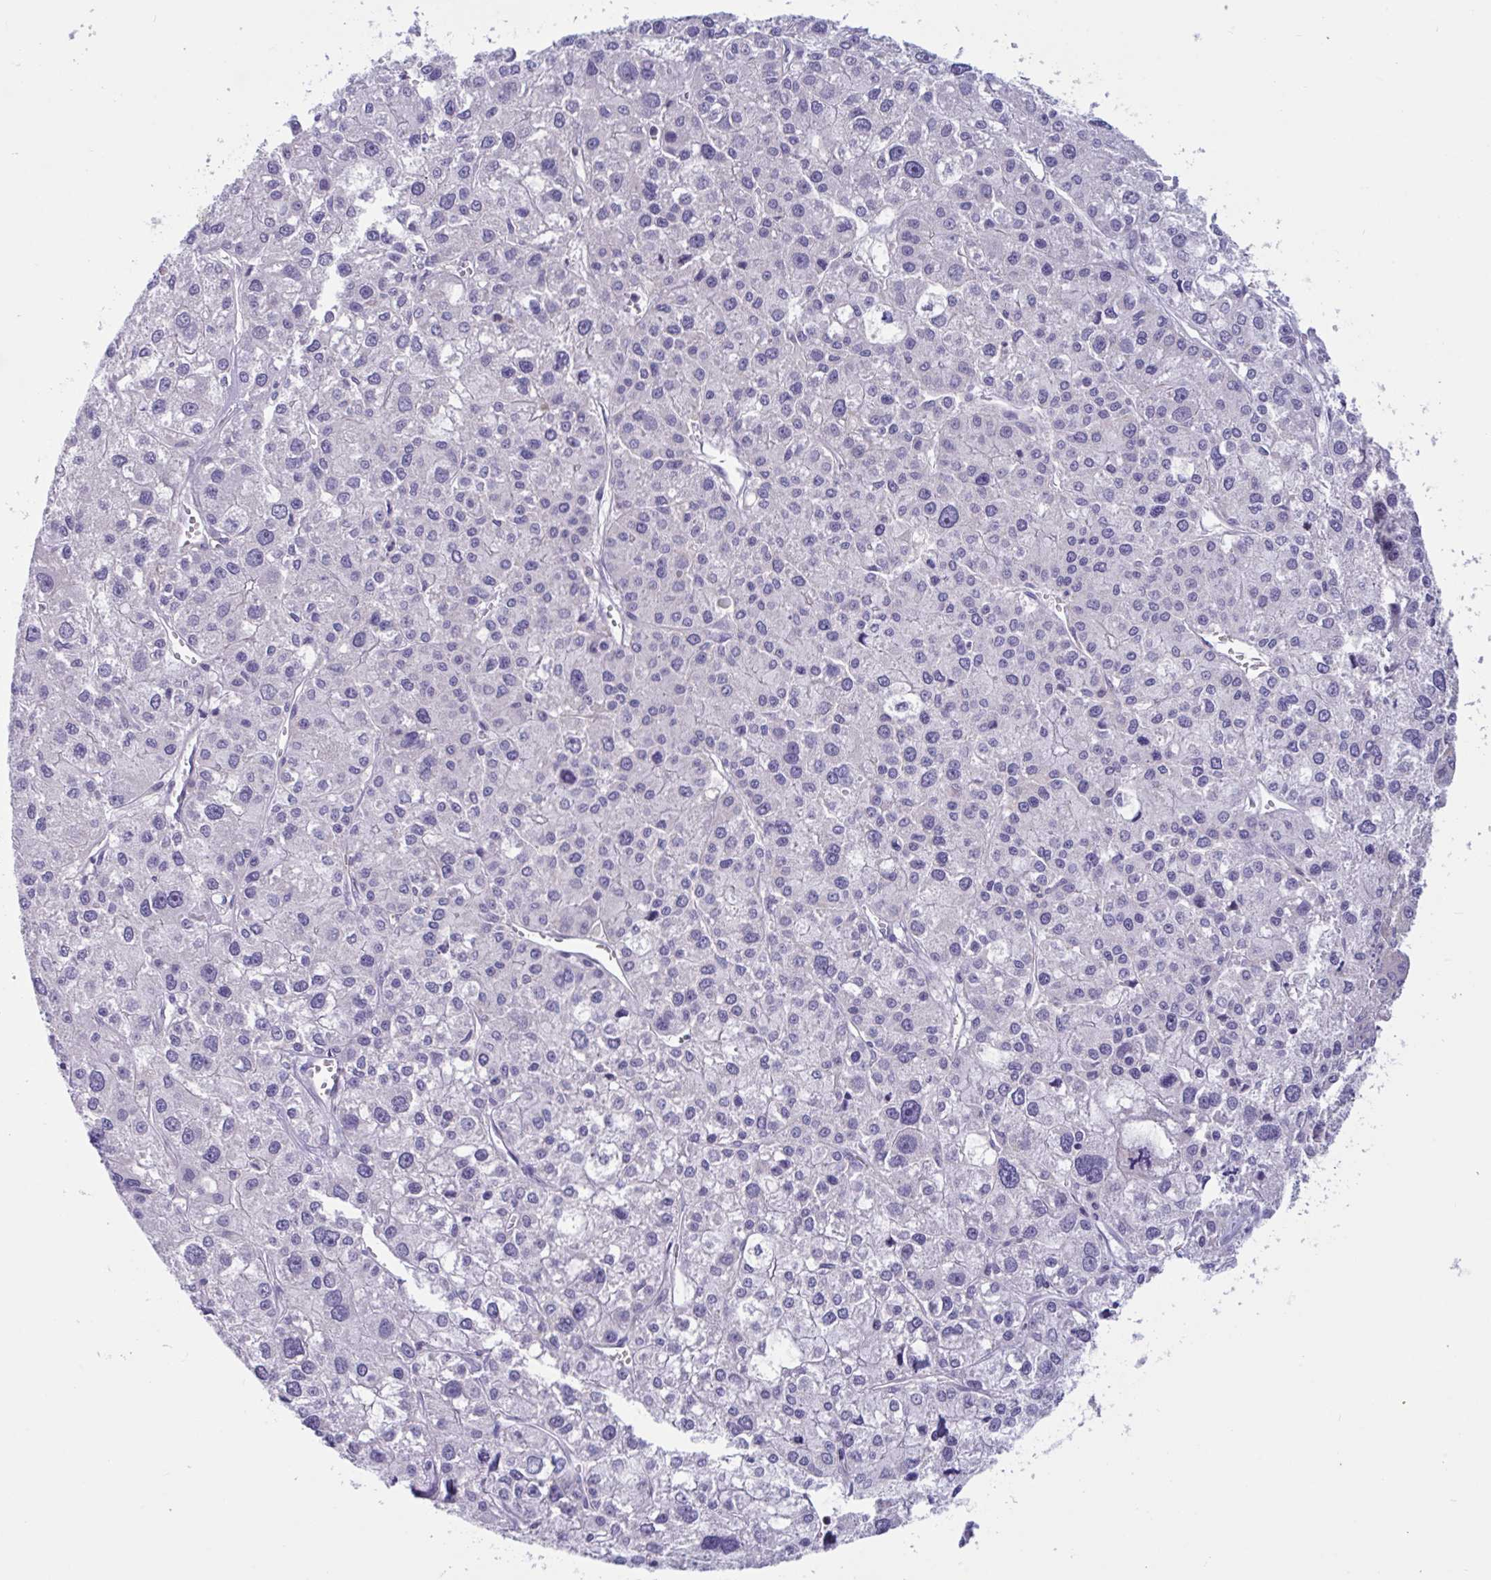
{"staining": {"intensity": "negative", "quantity": "none", "location": "none"}, "tissue": "liver cancer", "cell_type": "Tumor cells", "image_type": "cancer", "snomed": [{"axis": "morphology", "description": "Carcinoma, Hepatocellular, NOS"}, {"axis": "topography", "description": "Liver"}], "caption": "Photomicrograph shows no protein expression in tumor cells of hepatocellular carcinoma (liver) tissue.", "gene": "OXLD1", "patient": {"sex": "male", "age": 73}}